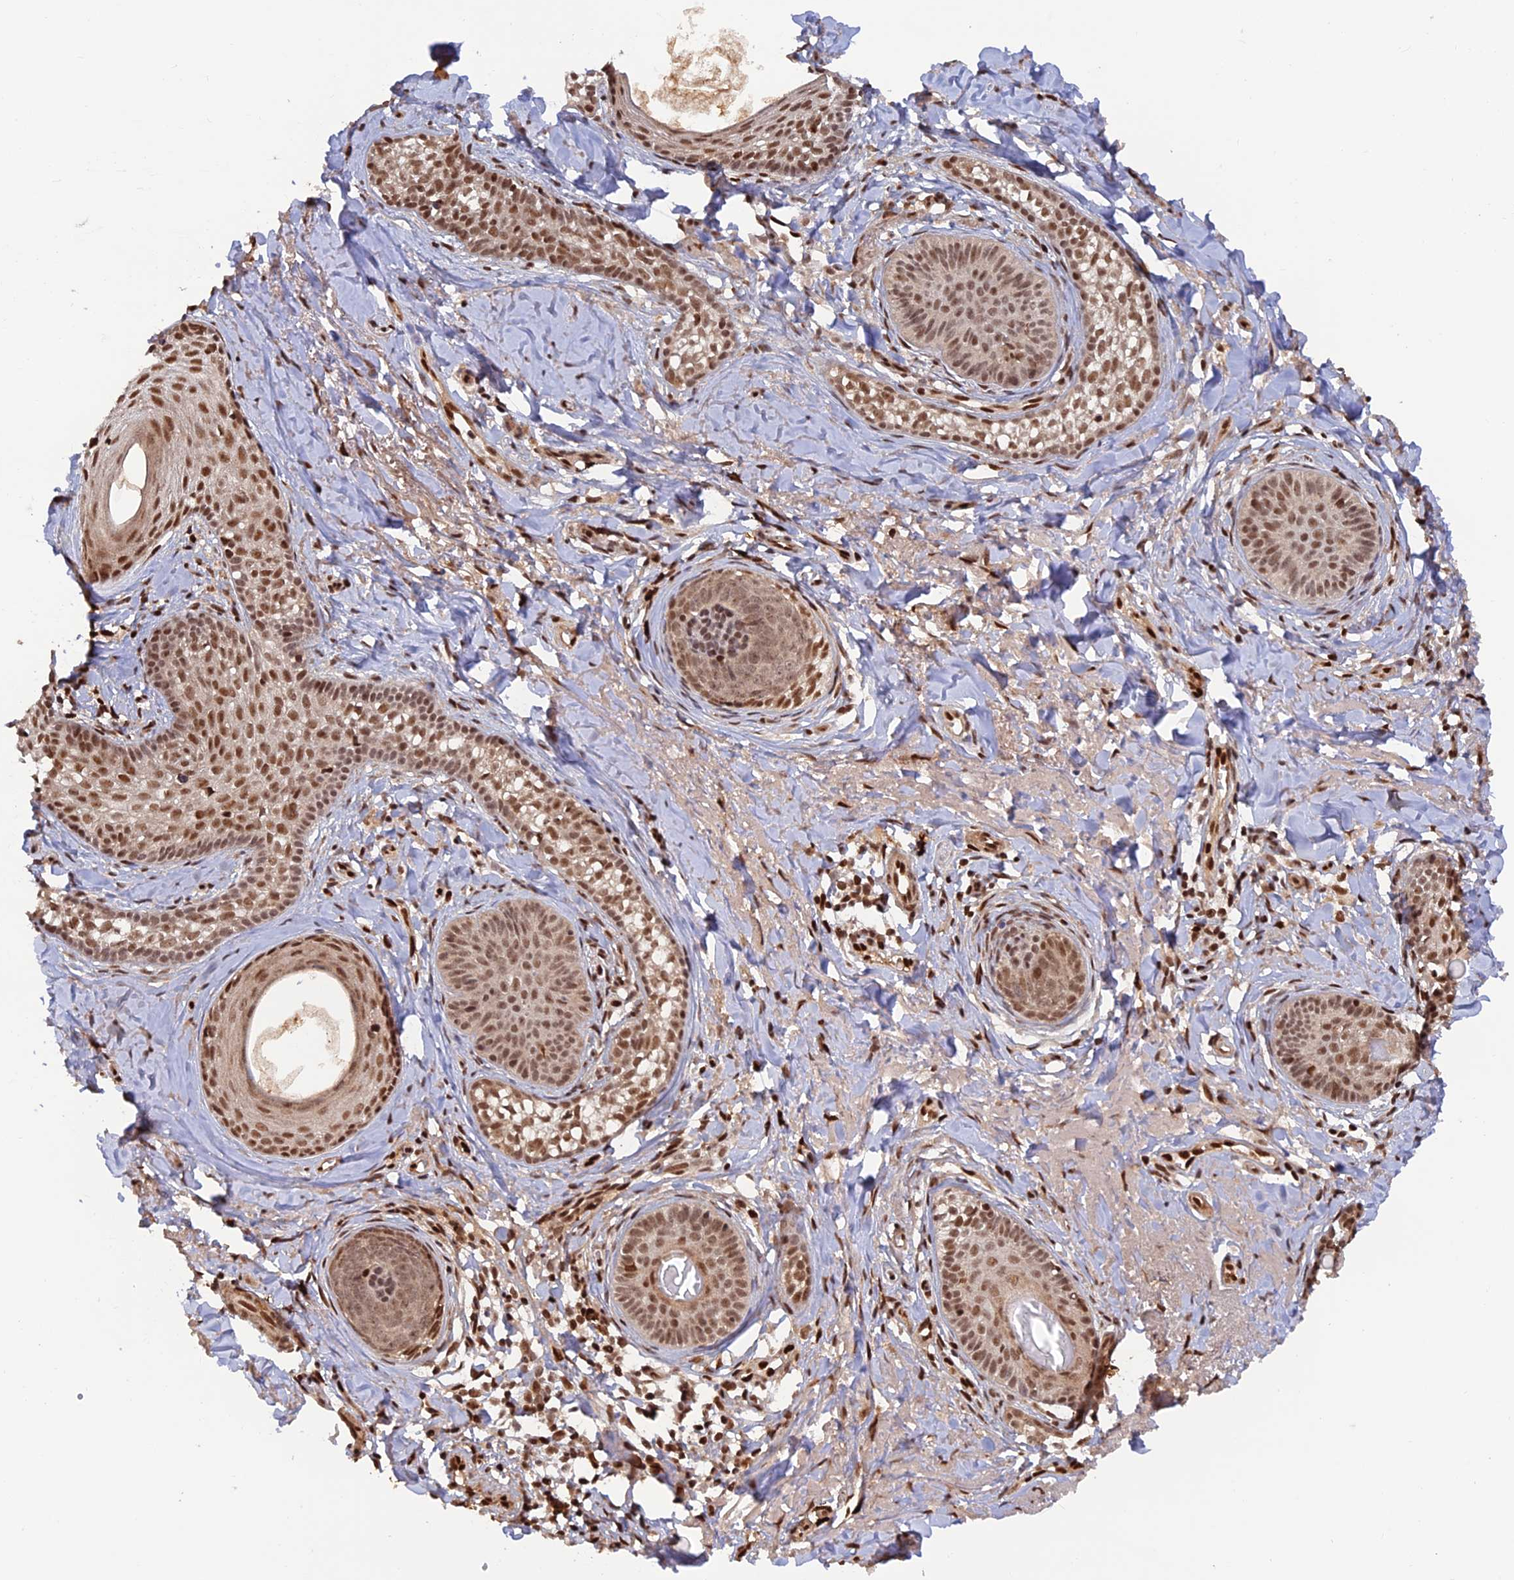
{"staining": {"intensity": "moderate", "quantity": ">75%", "location": "nuclear"}, "tissue": "skin cancer", "cell_type": "Tumor cells", "image_type": "cancer", "snomed": [{"axis": "morphology", "description": "Basal cell carcinoma"}, {"axis": "topography", "description": "Skin"}], "caption": "Tumor cells exhibit moderate nuclear staining in approximately >75% of cells in skin basal cell carcinoma.", "gene": "ZNF565", "patient": {"sex": "female", "age": 76}}